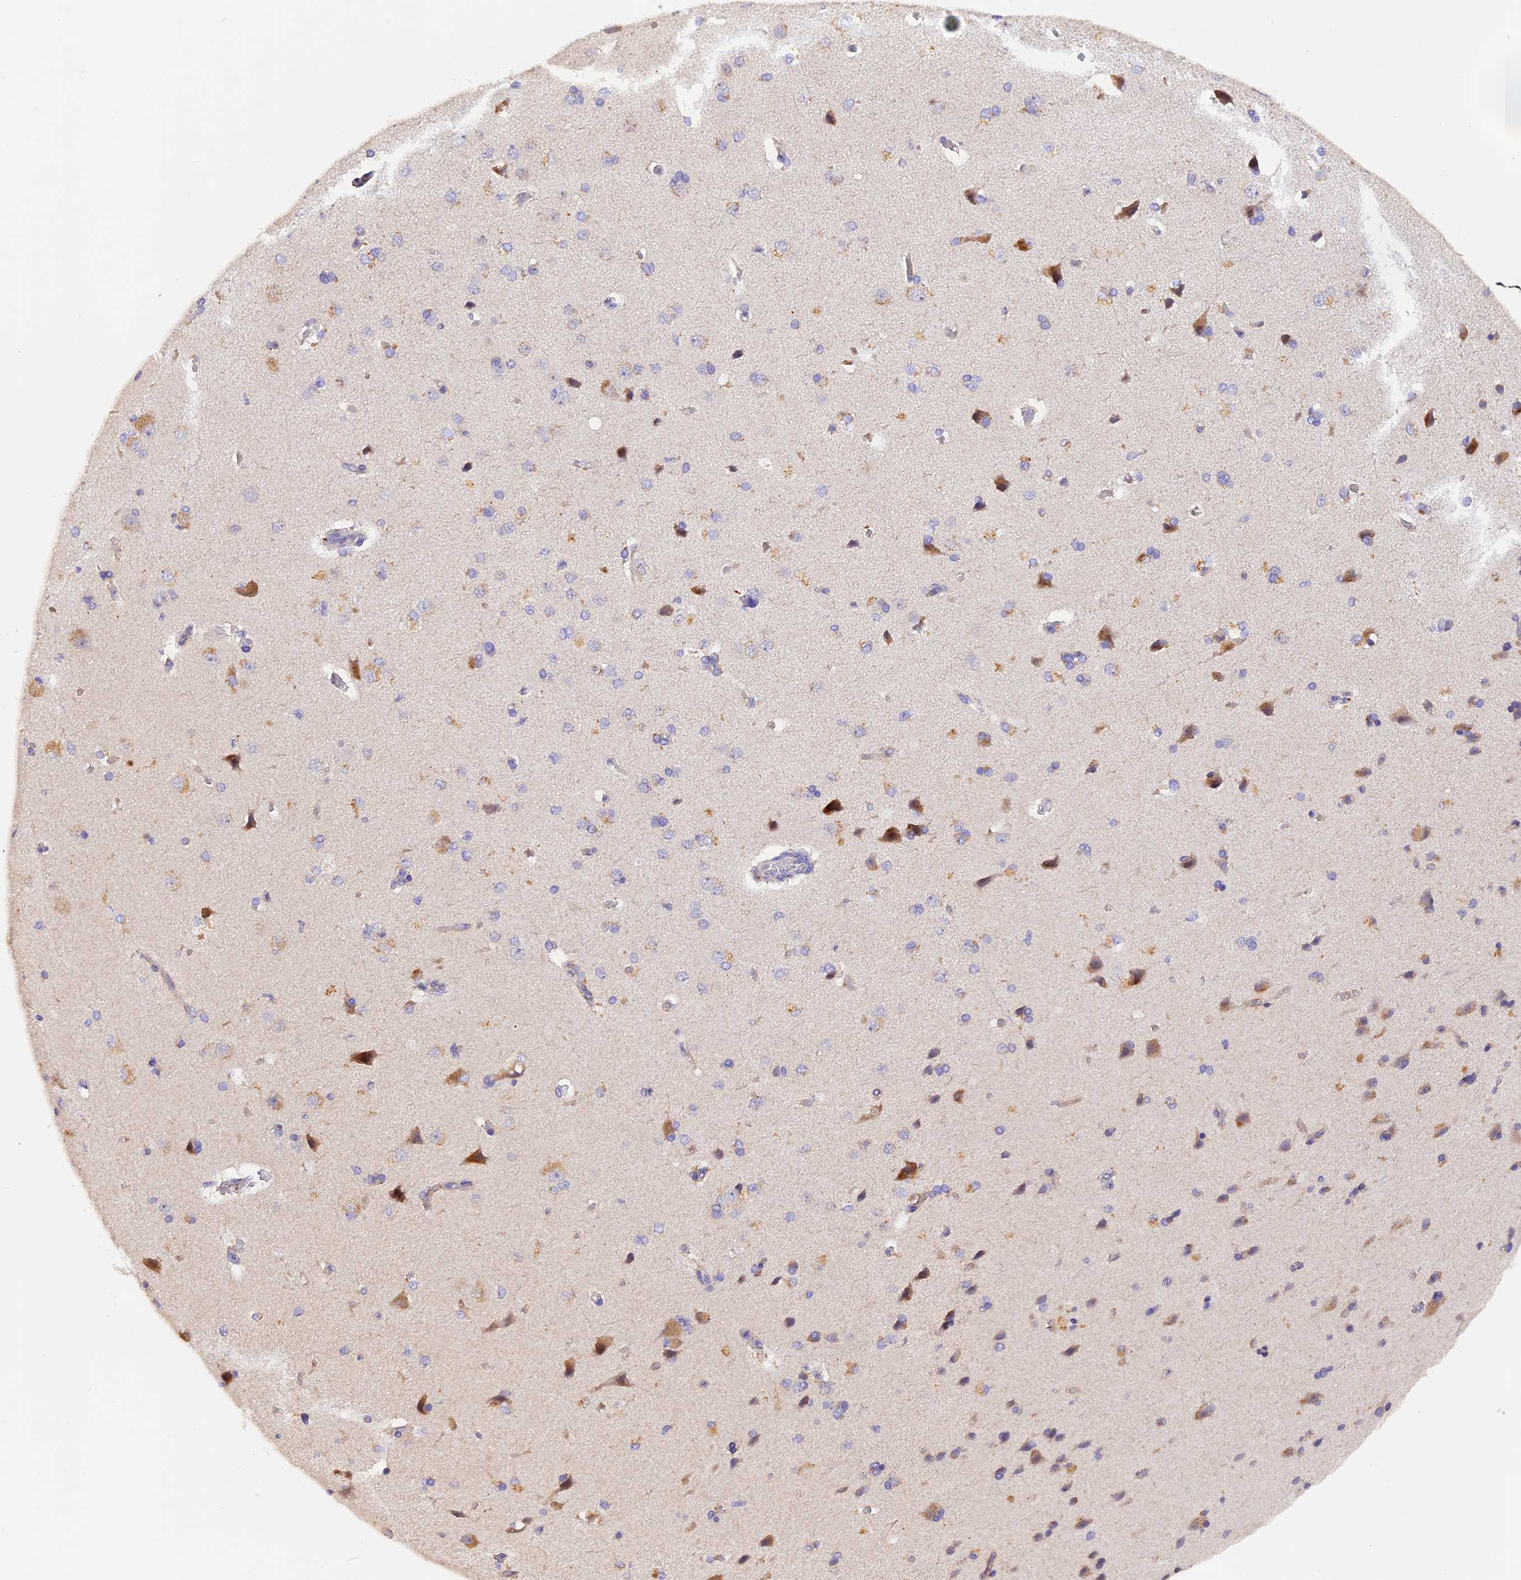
{"staining": {"intensity": "negative", "quantity": "none", "location": "none"}, "tissue": "cerebral cortex", "cell_type": "Endothelial cells", "image_type": "normal", "snomed": [{"axis": "morphology", "description": "Normal tissue, NOS"}, {"axis": "topography", "description": "Cerebral cortex"}], "caption": "IHC of benign human cerebral cortex shows no staining in endothelial cells.", "gene": "PKIA", "patient": {"sex": "male", "age": 62}}